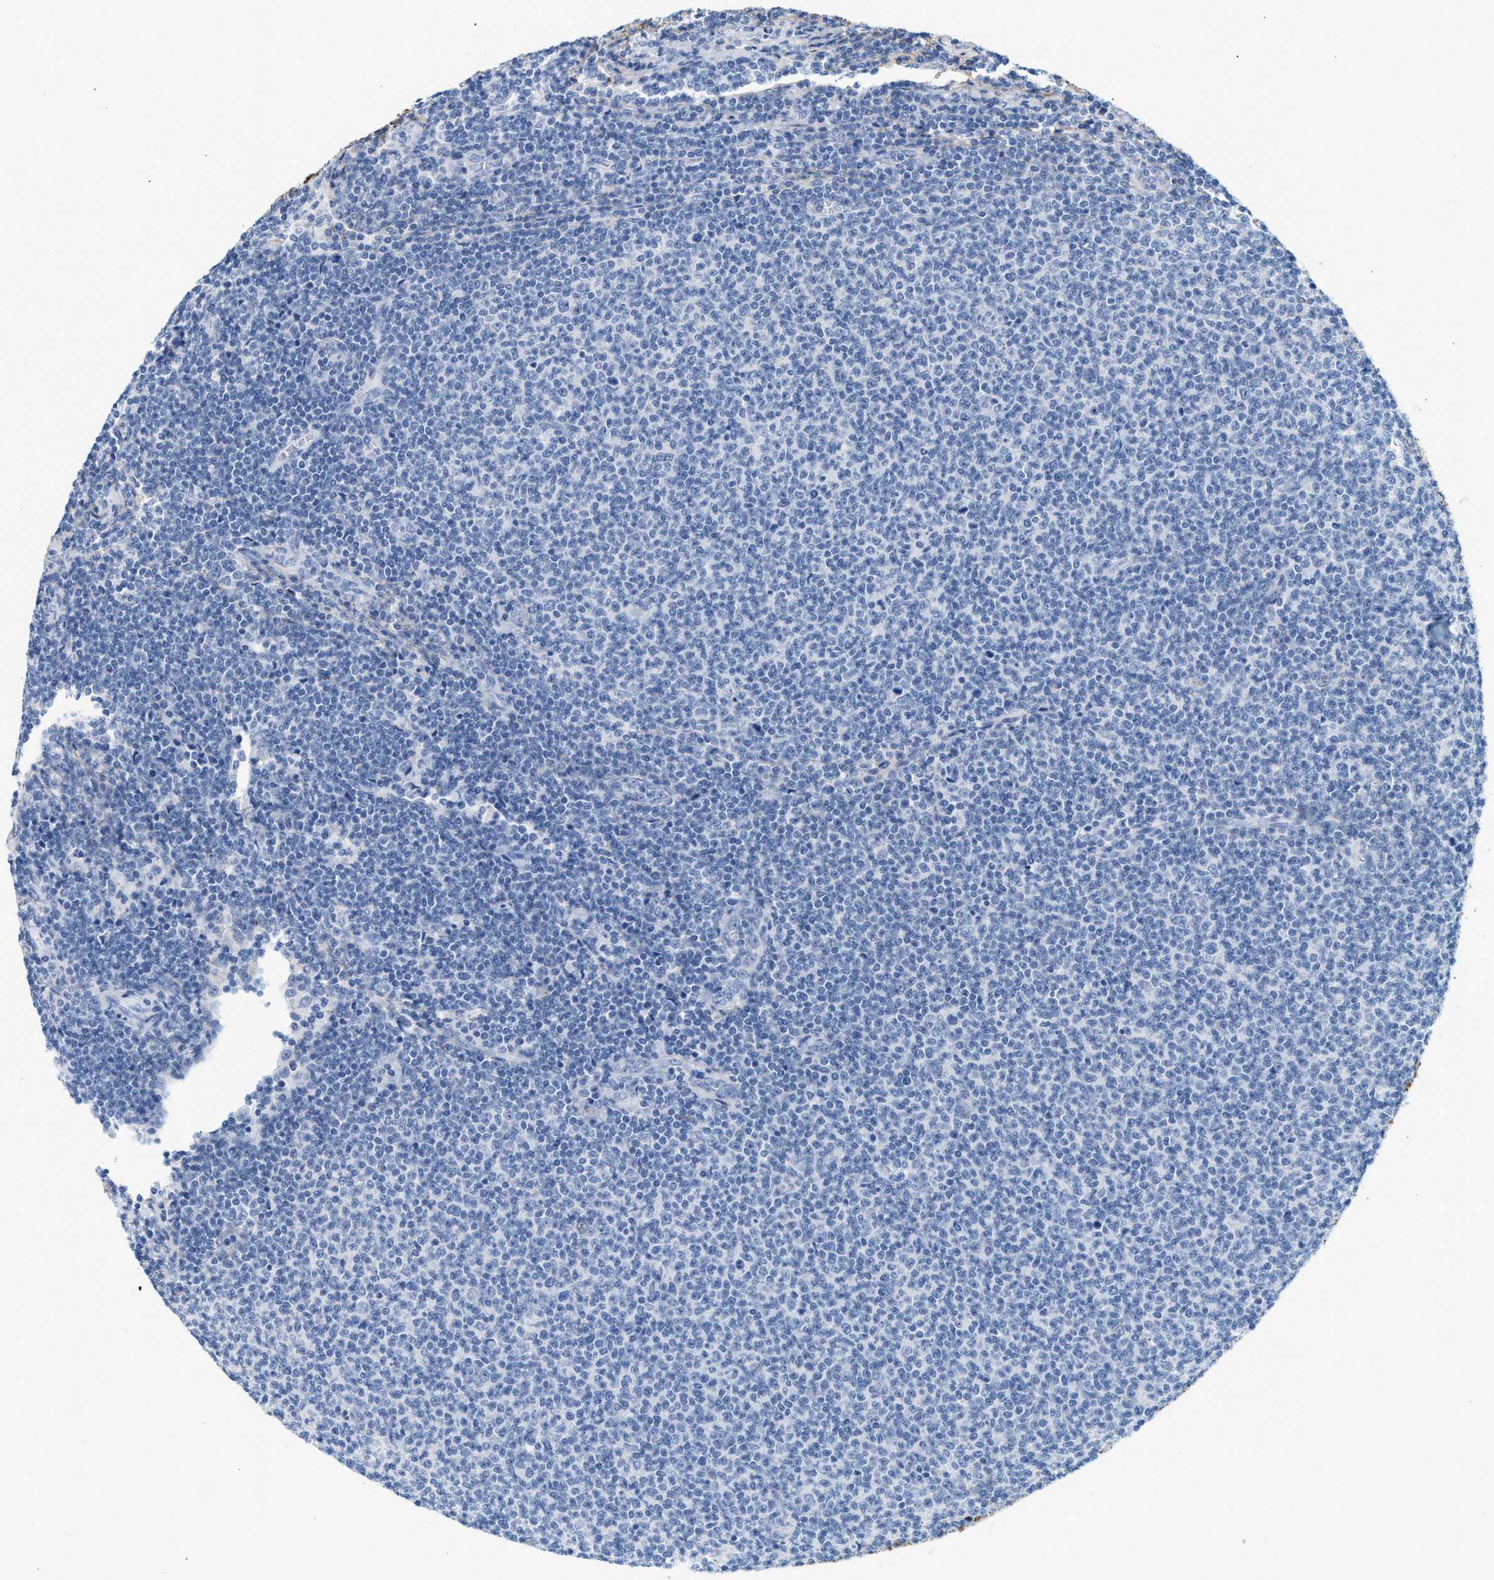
{"staining": {"intensity": "negative", "quantity": "none", "location": "none"}, "tissue": "lymphoma", "cell_type": "Tumor cells", "image_type": "cancer", "snomed": [{"axis": "morphology", "description": "Malignant lymphoma, non-Hodgkin's type, Low grade"}, {"axis": "topography", "description": "Lymph node"}], "caption": "Image shows no significant protein staining in tumor cells of low-grade malignant lymphoma, non-Hodgkin's type. (DAB (3,3'-diaminobenzidine) immunohistochemistry (IHC), high magnification).", "gene": "TNR", "patient": {"sex": "male", "age": 66}}